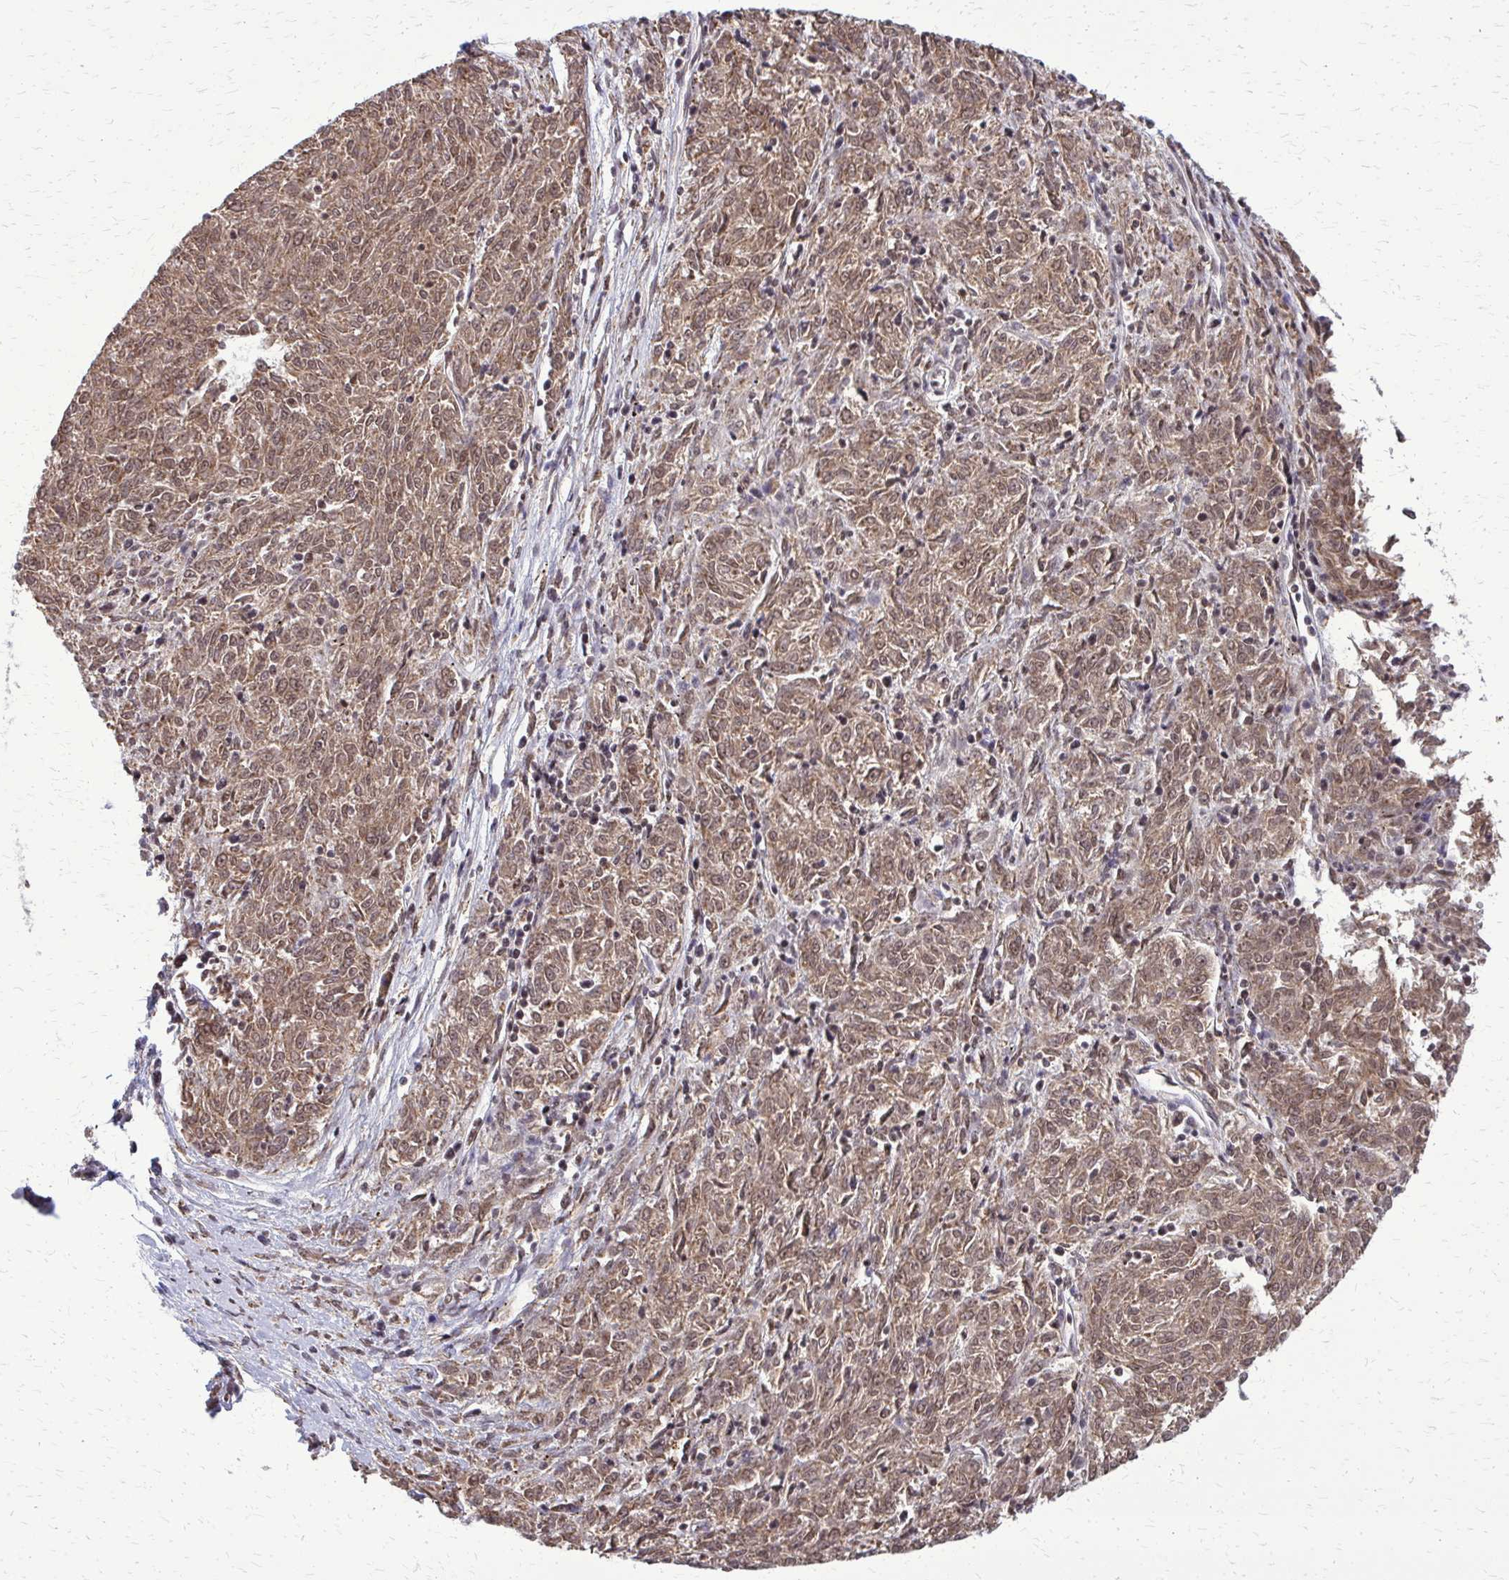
{"staining": {"intensity": "moderate", "quantity": ">75%", "location": "cytoplasmic/membranous,nuclear"}, "tissue": "melanoma", "cell_type": "Tumor cells", "image_type": "cancer", "snomed": [{"axis": "morphology", "description": "Malignant melanoma, NOS"}, {"axis": "topography", "description": "Skin"}], "caption": "Tumor cells reveal moderate cytoplasmic/membranous and nuclear expression in approximately >75% of cells in melanoma.", "gene": "HDAC3", "patient": {"sex": "female", "age": 72}}